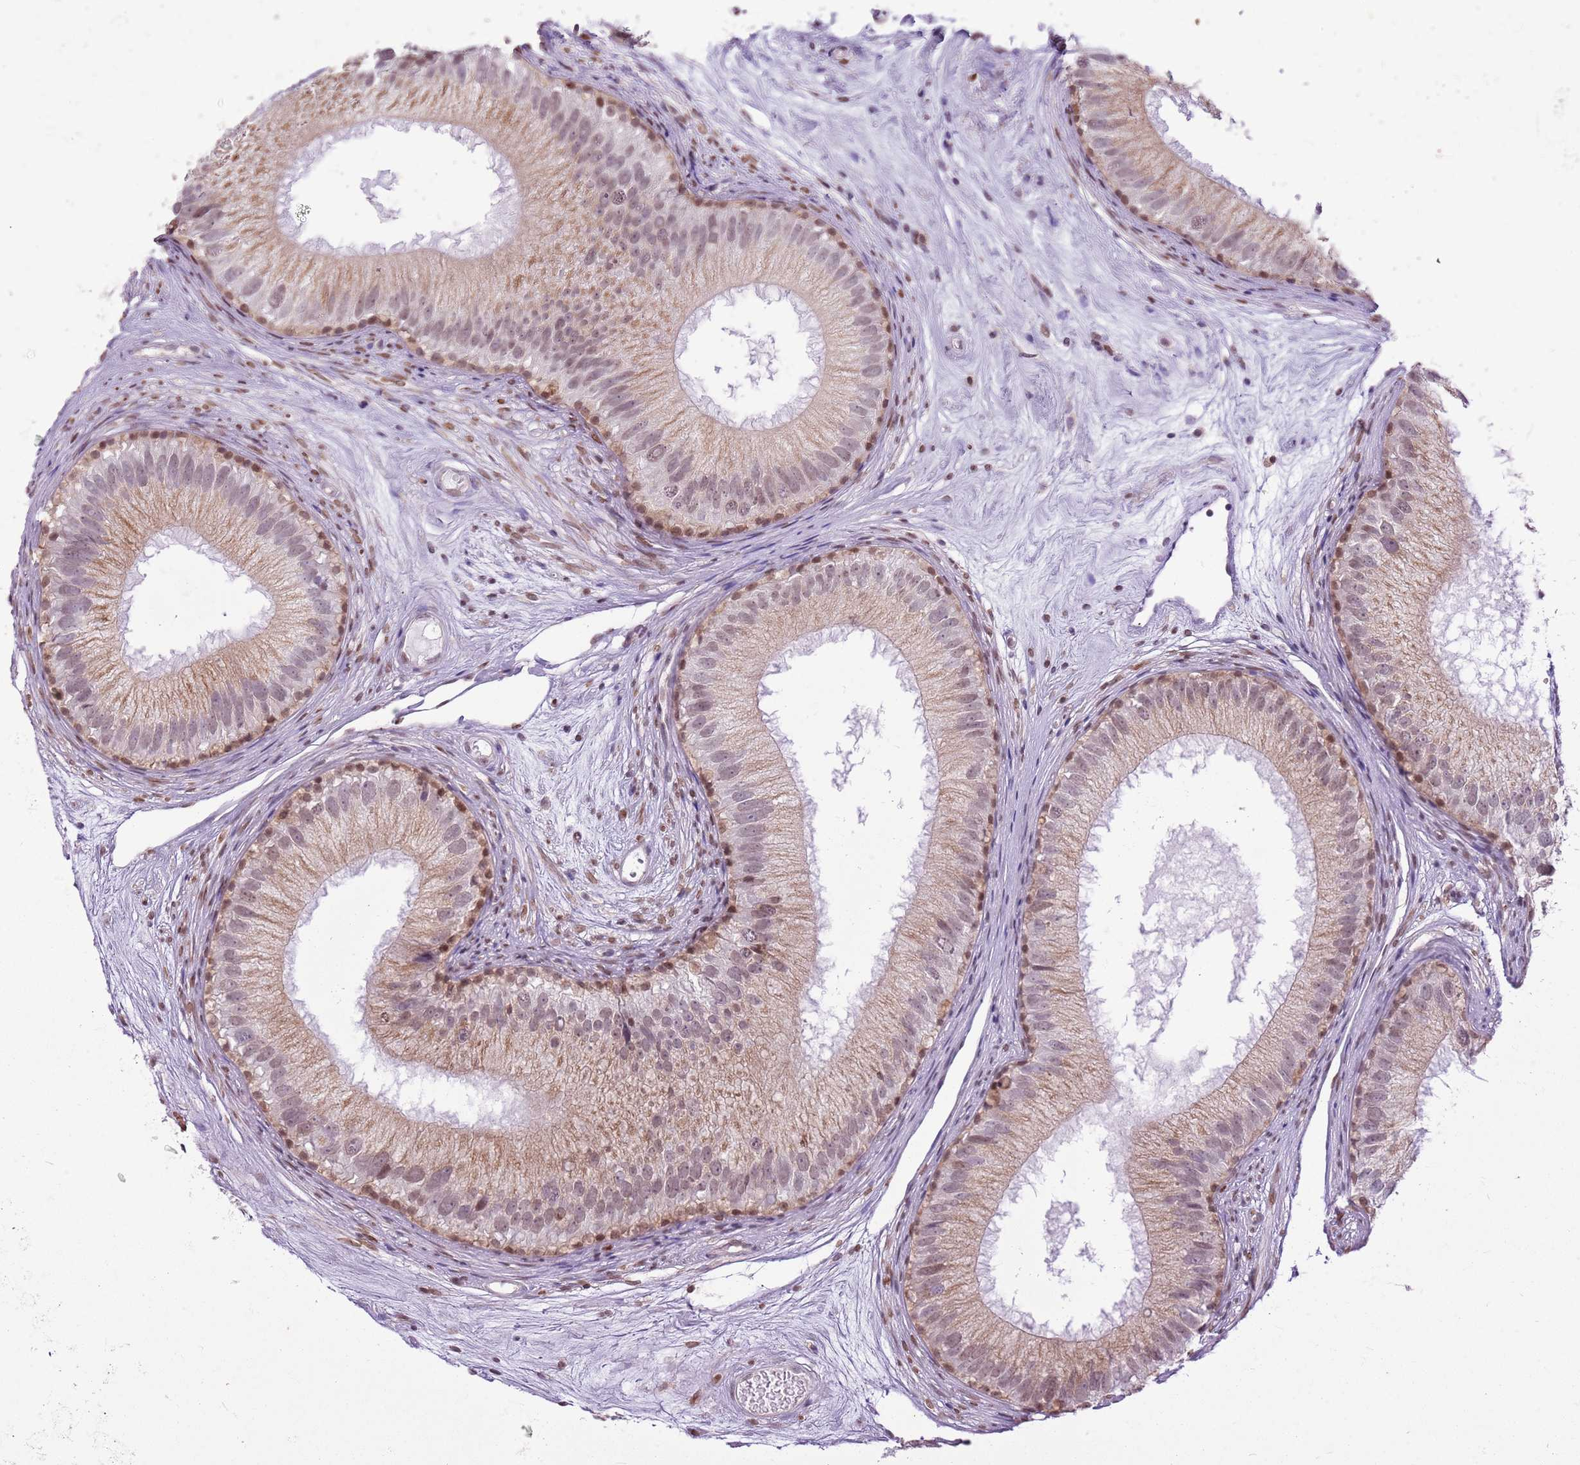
{"staining": {"intensity": "moderate", "quantity": "25%-75%", "location": "nuclear"}, "tissue": "epididymis", "cell_type": "Glandular cells", "image_type": "normal", "snomed": [{"axis": "morphology", "description": "Normal tissue, NOS"}, {"axis": "topography", "description": "Epididymis"}], "caption": "Immunohistochemical staining of unremarkable human epididymis displays moderate nuclear protein staining in approximately 25%-75% of glandular cells. (DAB (3,3'-diaminobenzidine) = brown stain, brightfield microscopy at high magnification).", "gene": "DHX32", "patient": {"sex": "male", "age": 77}}